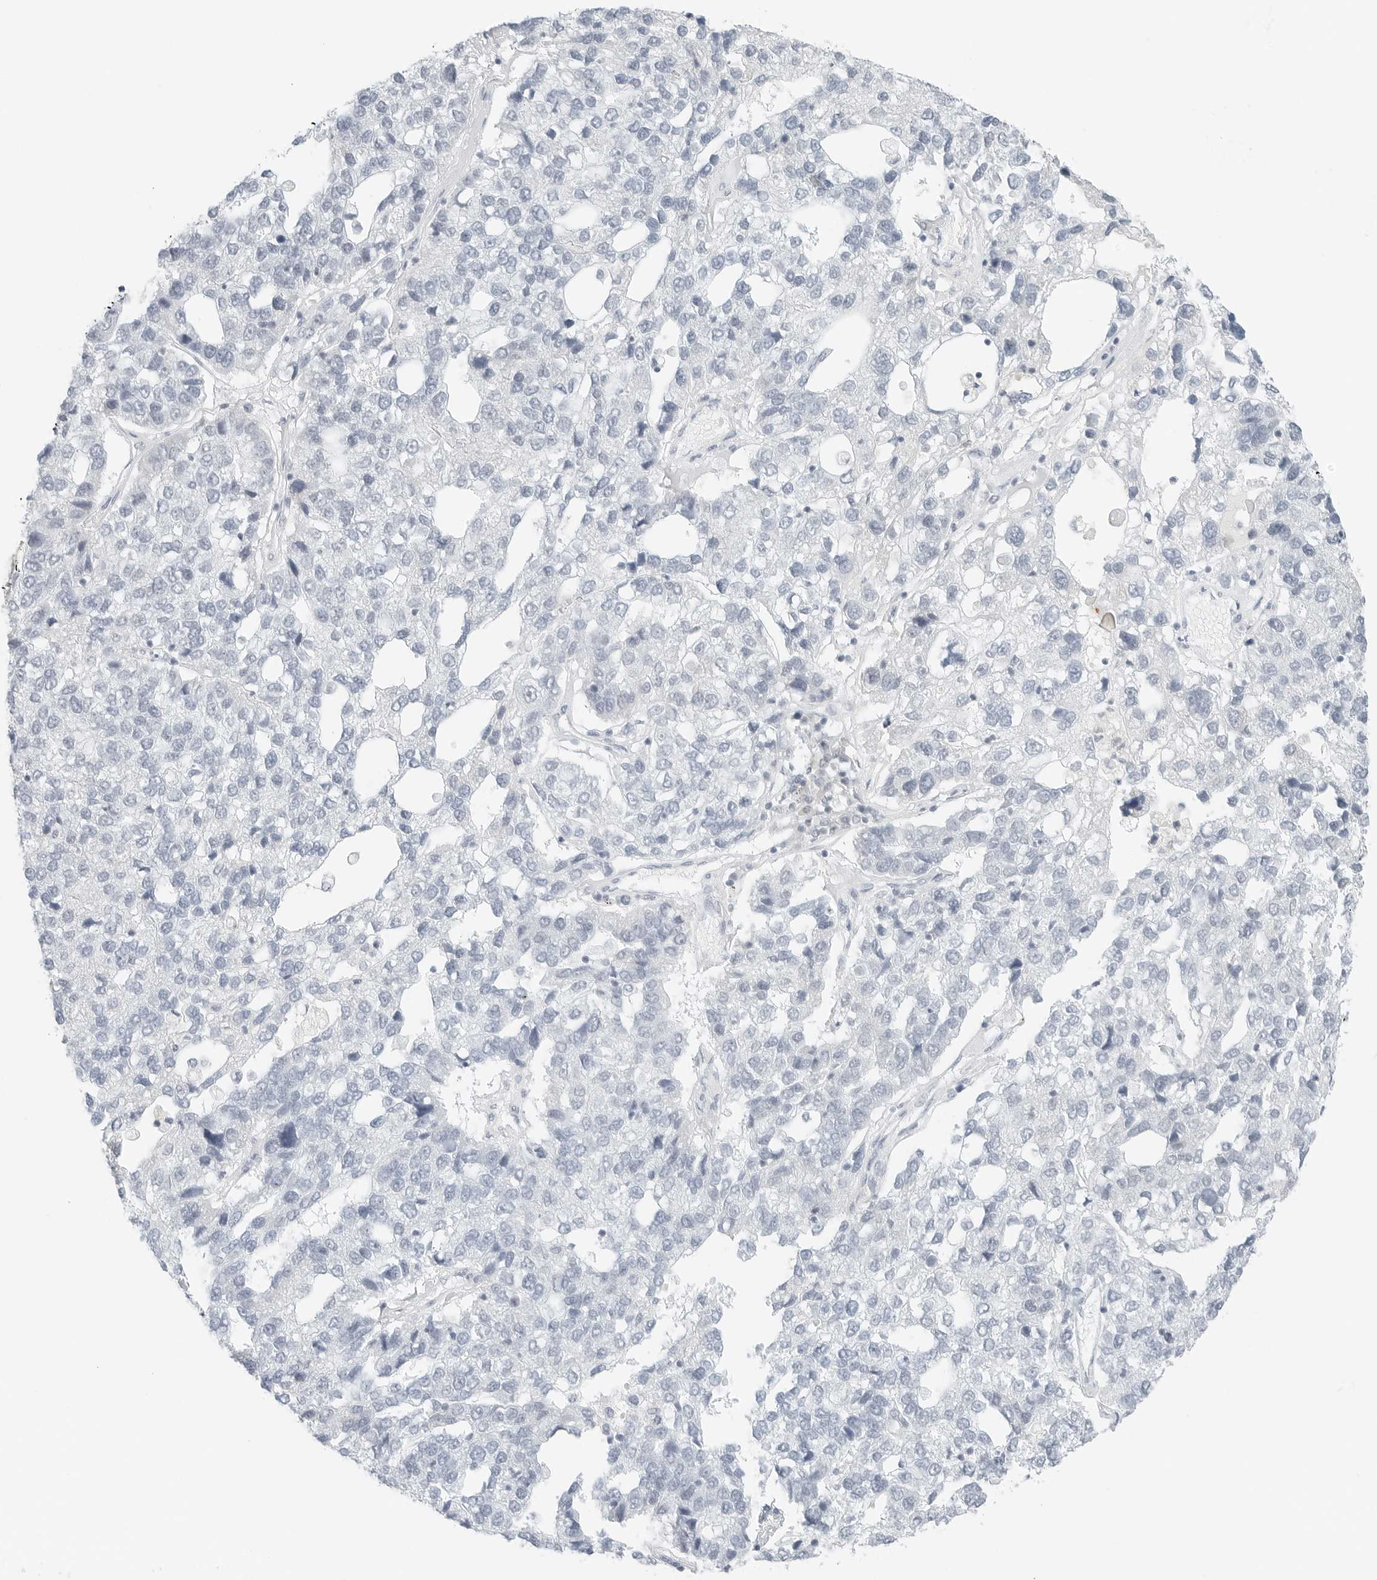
{"staining": {"intensity": "negative", "quantity": "none", "location": "none"}, "tissue": "pancreatic cancer", "cell_type": "Tumor cells", "image_type": "cancer", "snomed": [{"axis": "morphology", "description": "Adenocarcinoma, NOS"}, {"axis": "topography", "description": "Pancreas"}], "caption": "Human adenocarcinoma (pancreatic) stained for a protein using immunohistochemistry displays no positivity in tumor cells.", "gene": "CCSAP", "patient": {"sex": "female", "age": 61}}